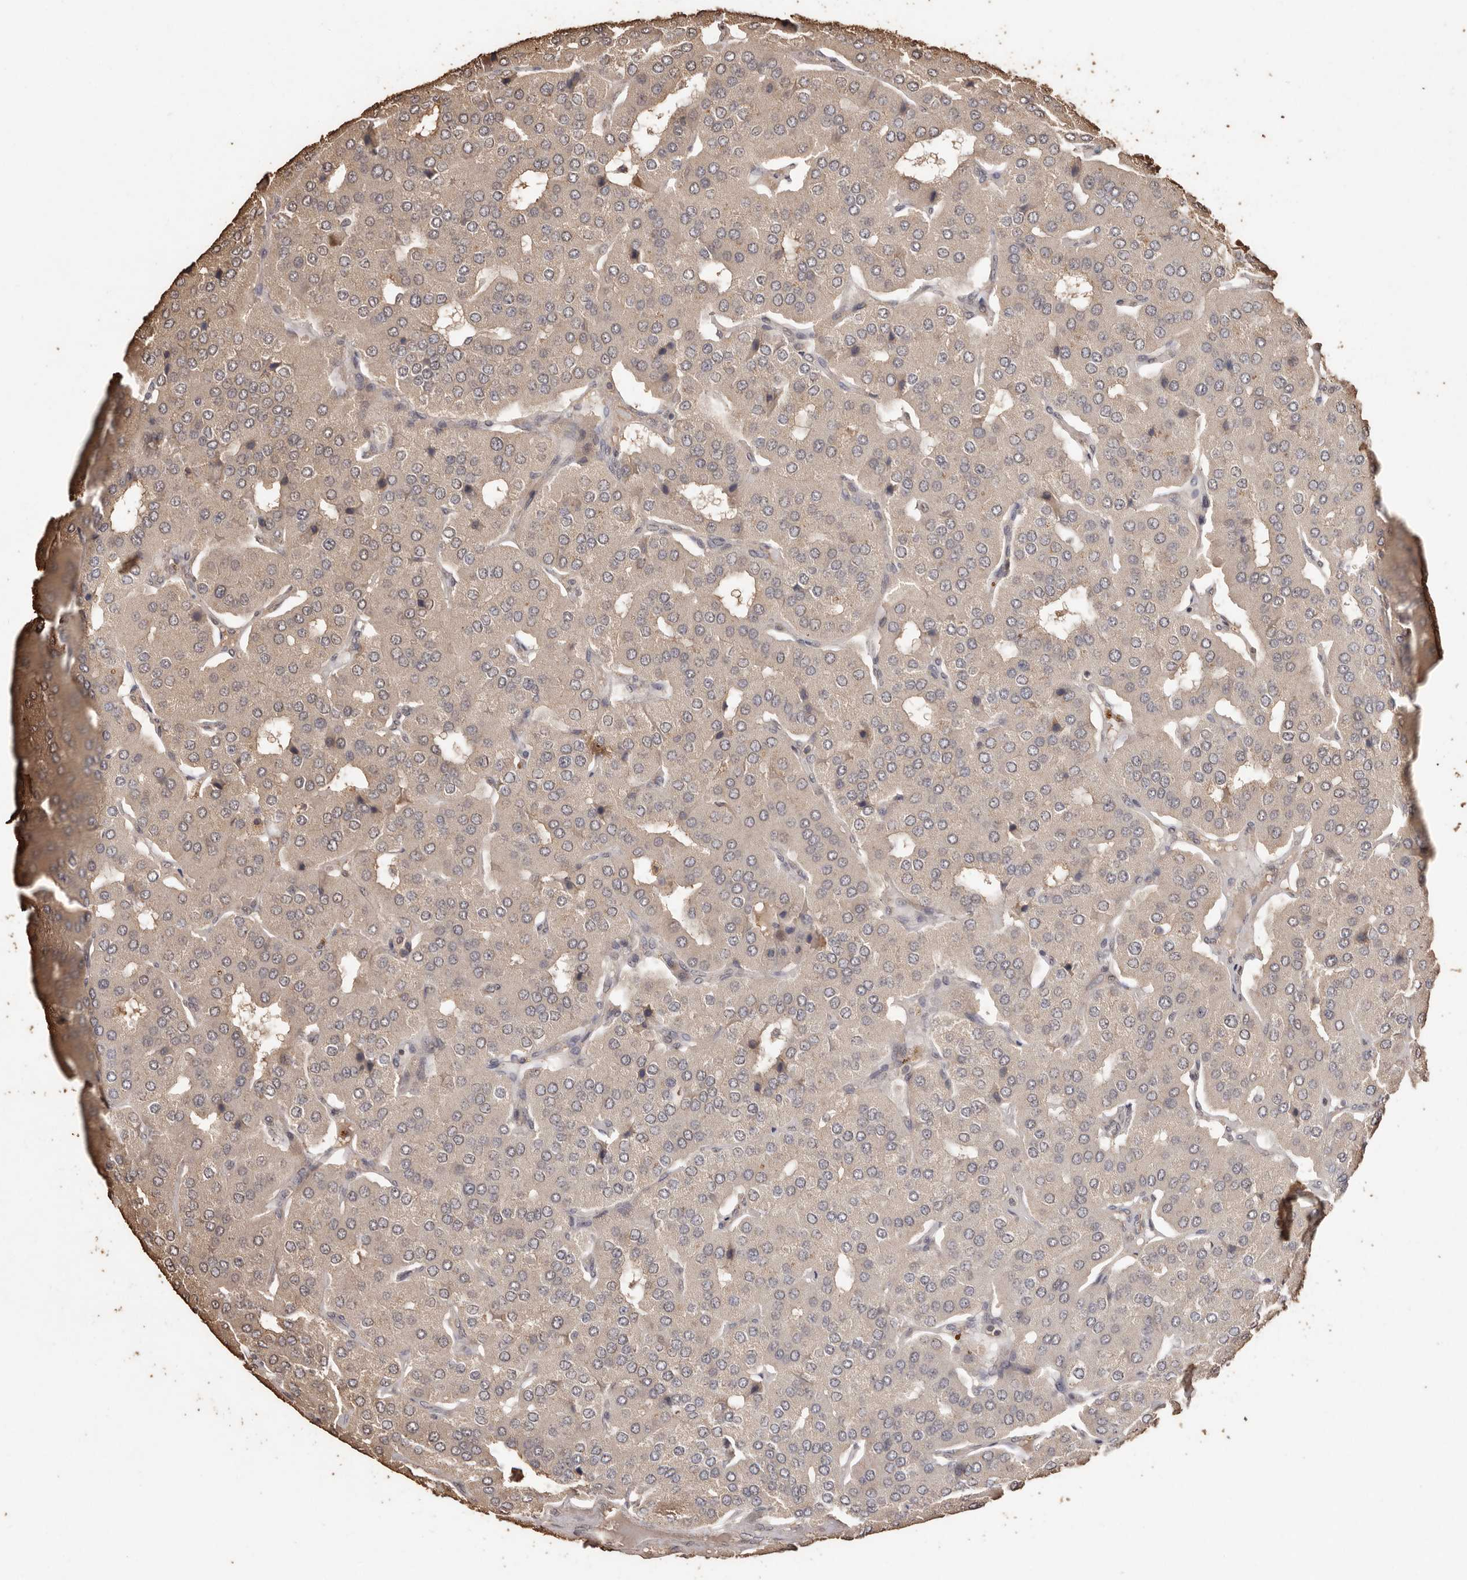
{"staining": {"intensity": "negative", "quantity": "none", "location": "none"}, "tissue": "parathyroid gland", "cell_type": "Glandular cells", "image_type": "normal", "snomed": [{"axis": "morphology", "description": "Normal tissue, NOS"}, {"axis": "morphology", "description": "Adenoma, NOS"}, {"axis": "topography", "description": "Parathyroid gland"}], "caption": "A photomicrograph of parathyroid gland stained for a protein exhibits no brown staining in glandular cells.", "gene": "PKDCC", "patient": {"sex": "female", "age": 86}}